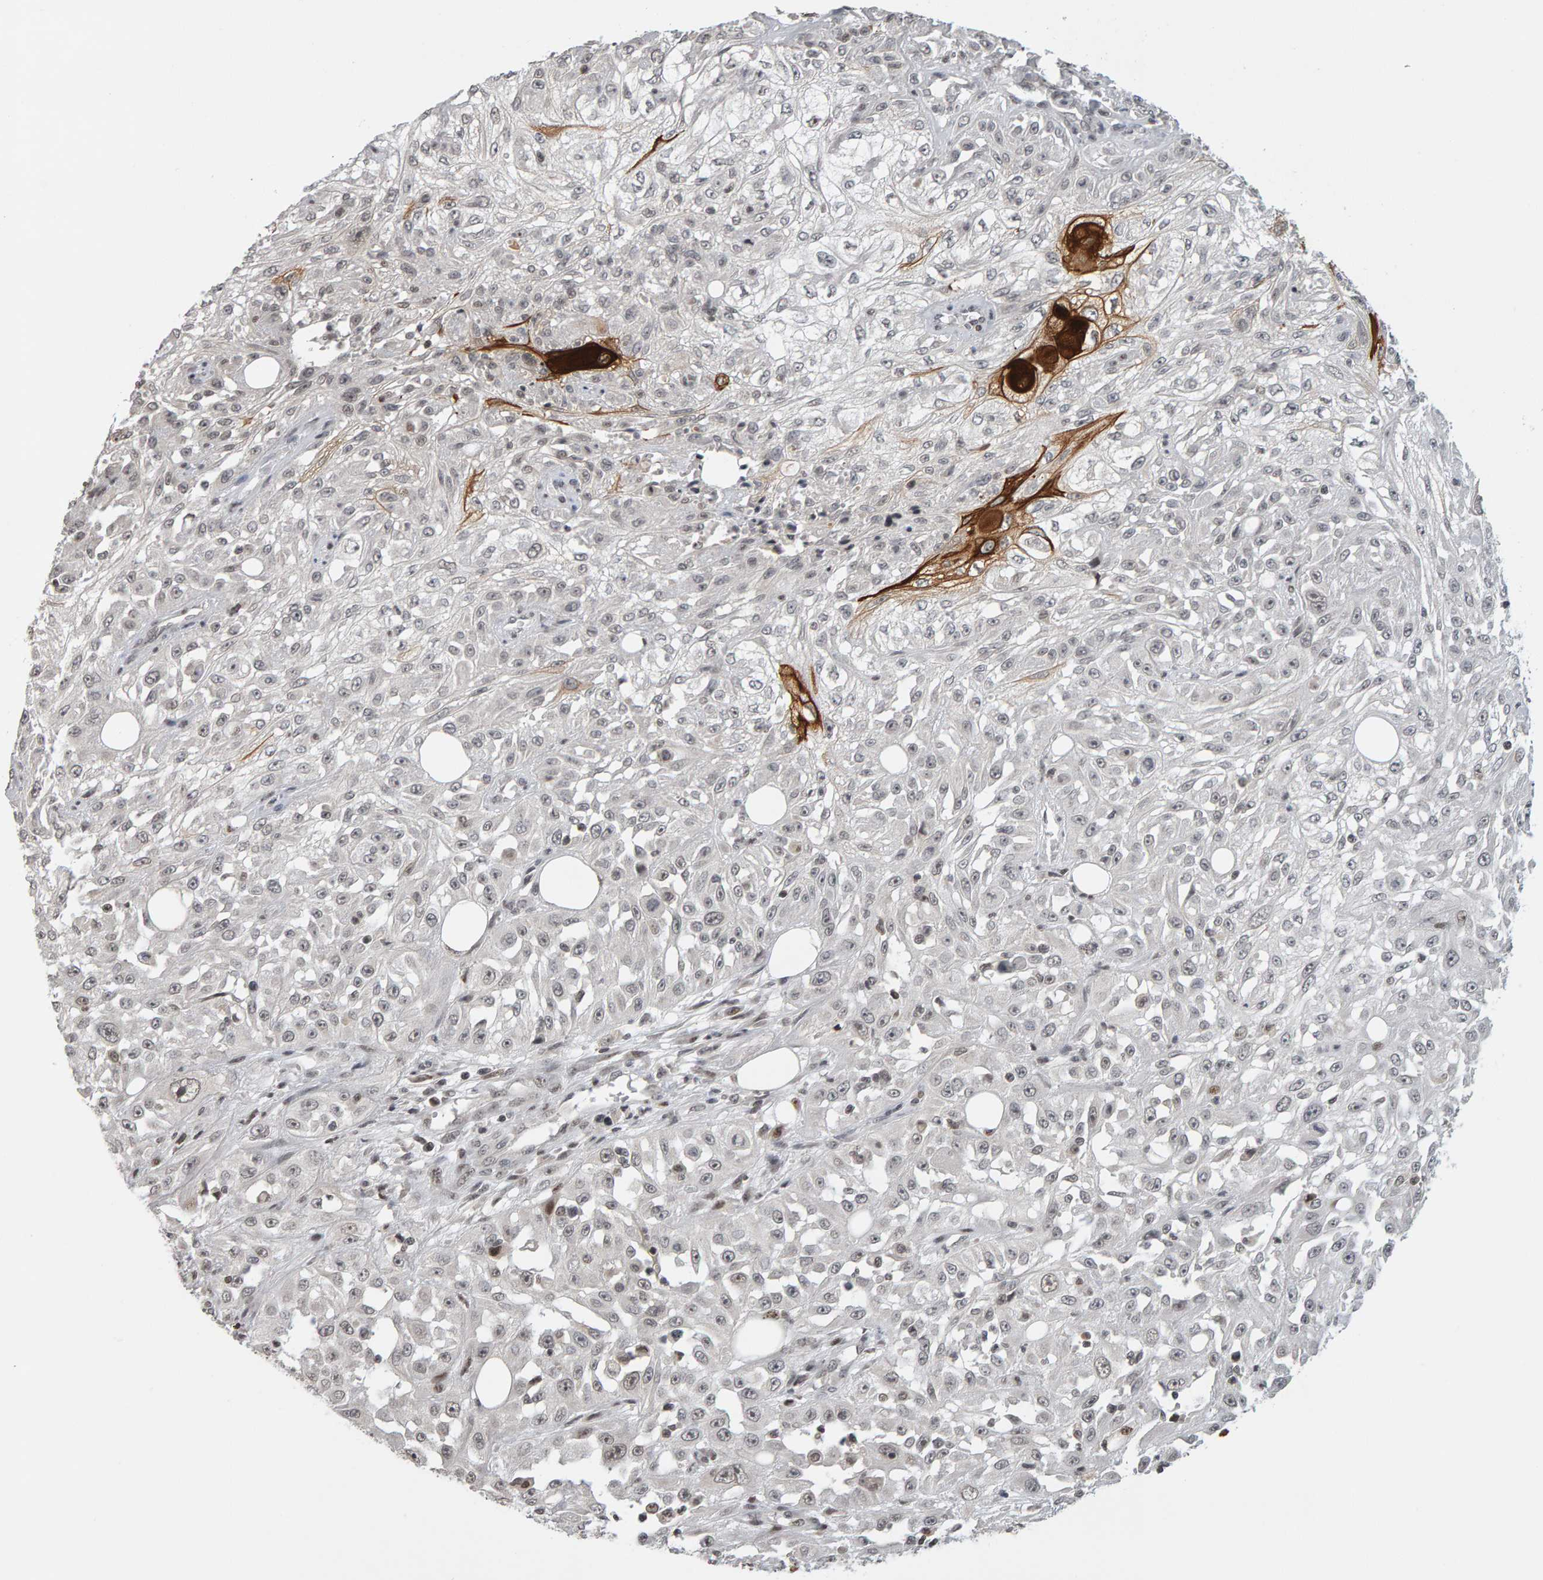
{"staining": {"intensity": "weak", "quantity": "<25%", "location": "nuclear"}, "tissue": "skin cancer", "cell_type": "Tumor cells", "image_type": "cancer", "snomed": [{"axis": "morphology", "description": "Squamous cell carcinoma, NOS"}, {"axis": "morphology", "description": "Squamous cell carcinoma, metastatic, NOS"}, {"axis": "topography", "description": "Skin"}, {"axis": "topography", "description": "Lymph node"}], "caption": "DAB (3,3'-diaminobenzidine) immunohistochemical staining of human skin squamous cell carcinoma displays no significant staining in tumor cells.", "gene": "TRAM1", "patient": {"sex": "male", "age": 75}}